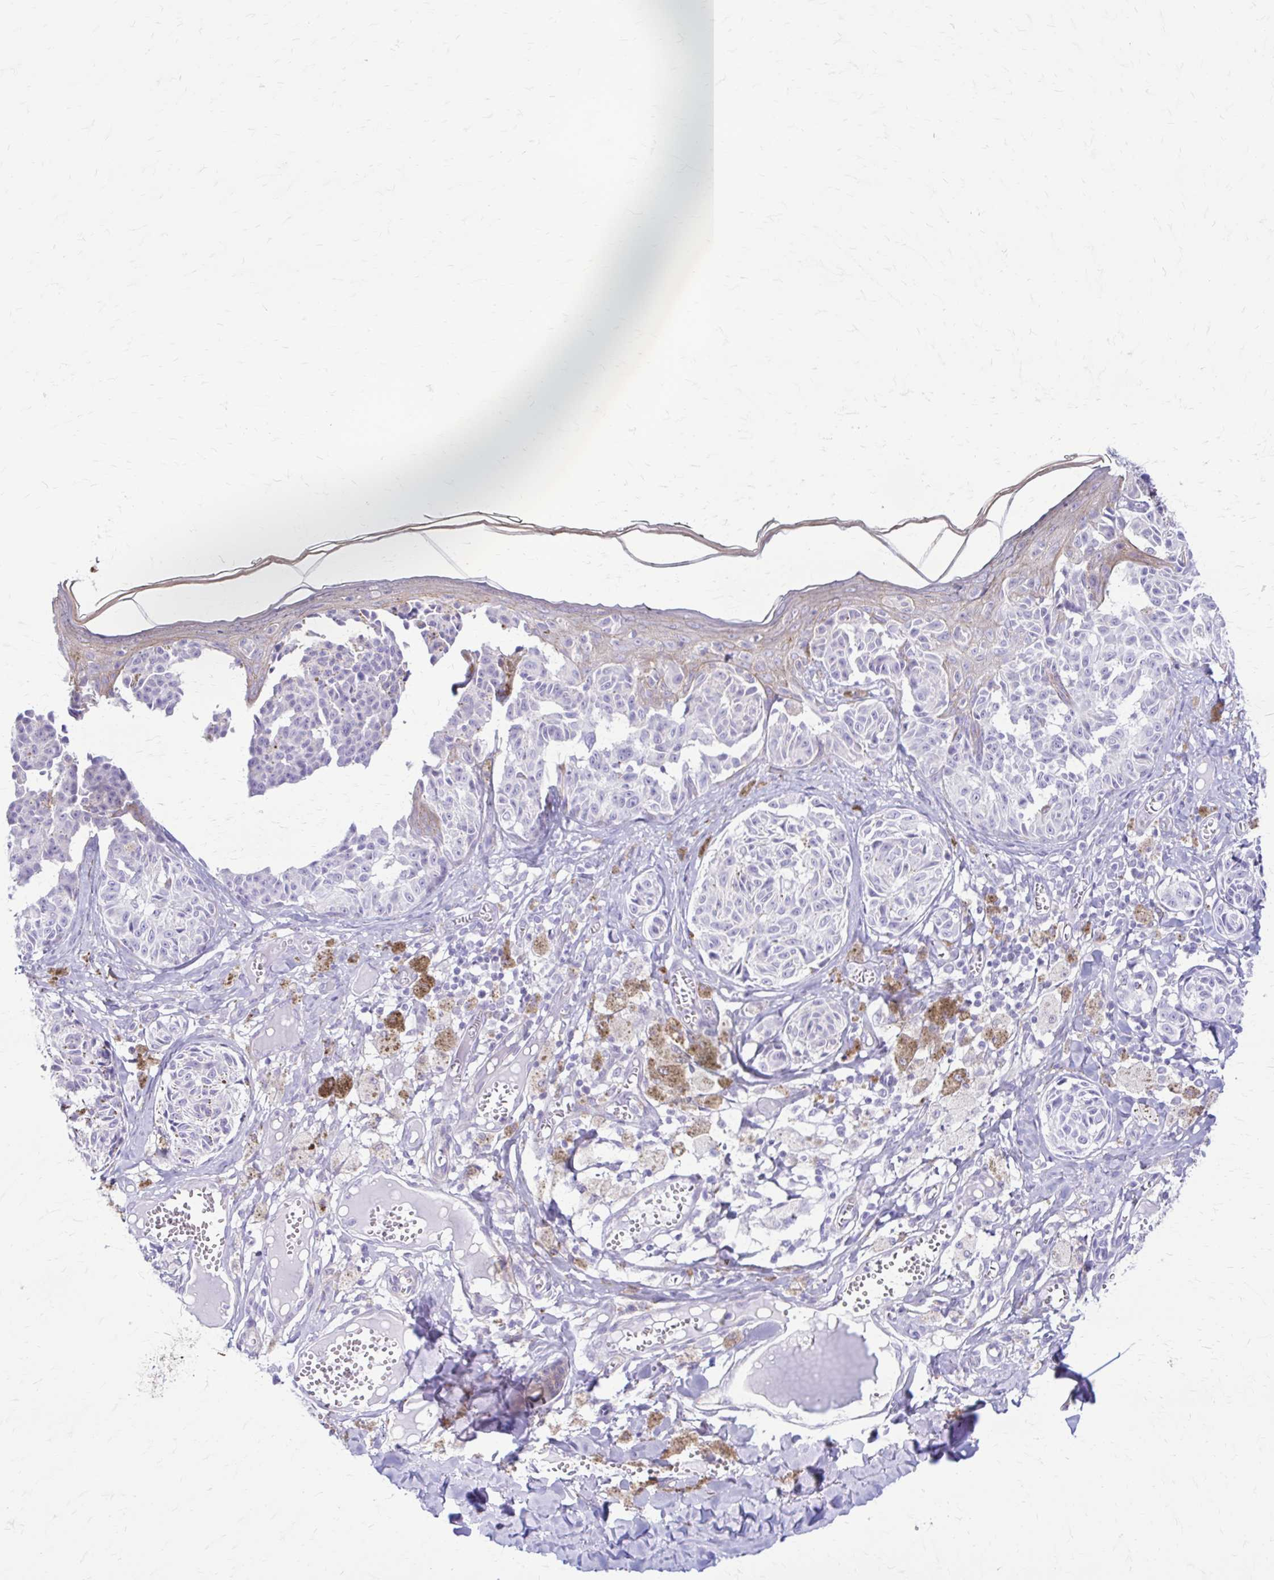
{"staining": {"intensity": "negative", "quantity": "none", "location": "none"}, "tissue": "melanoma", "cell_type": "Tumor cells", "image_type": "cancer", "snomed": [{"axis": "morphology", "description": "Malignant melanoma, NOS"}, {"axis": "topography", "description": "Skin"}], "caption": "Immunohistochemical staining of human malignant melanoma demonstrates no significant staining in tumor cells. The staining is performed using DAB (3,3'-diaminobenzidine) brown chromogen with nuclei counter-stained in using hematoxylin.", "gene": "DSP", "patient": {"sex": "female", "age": 43}}